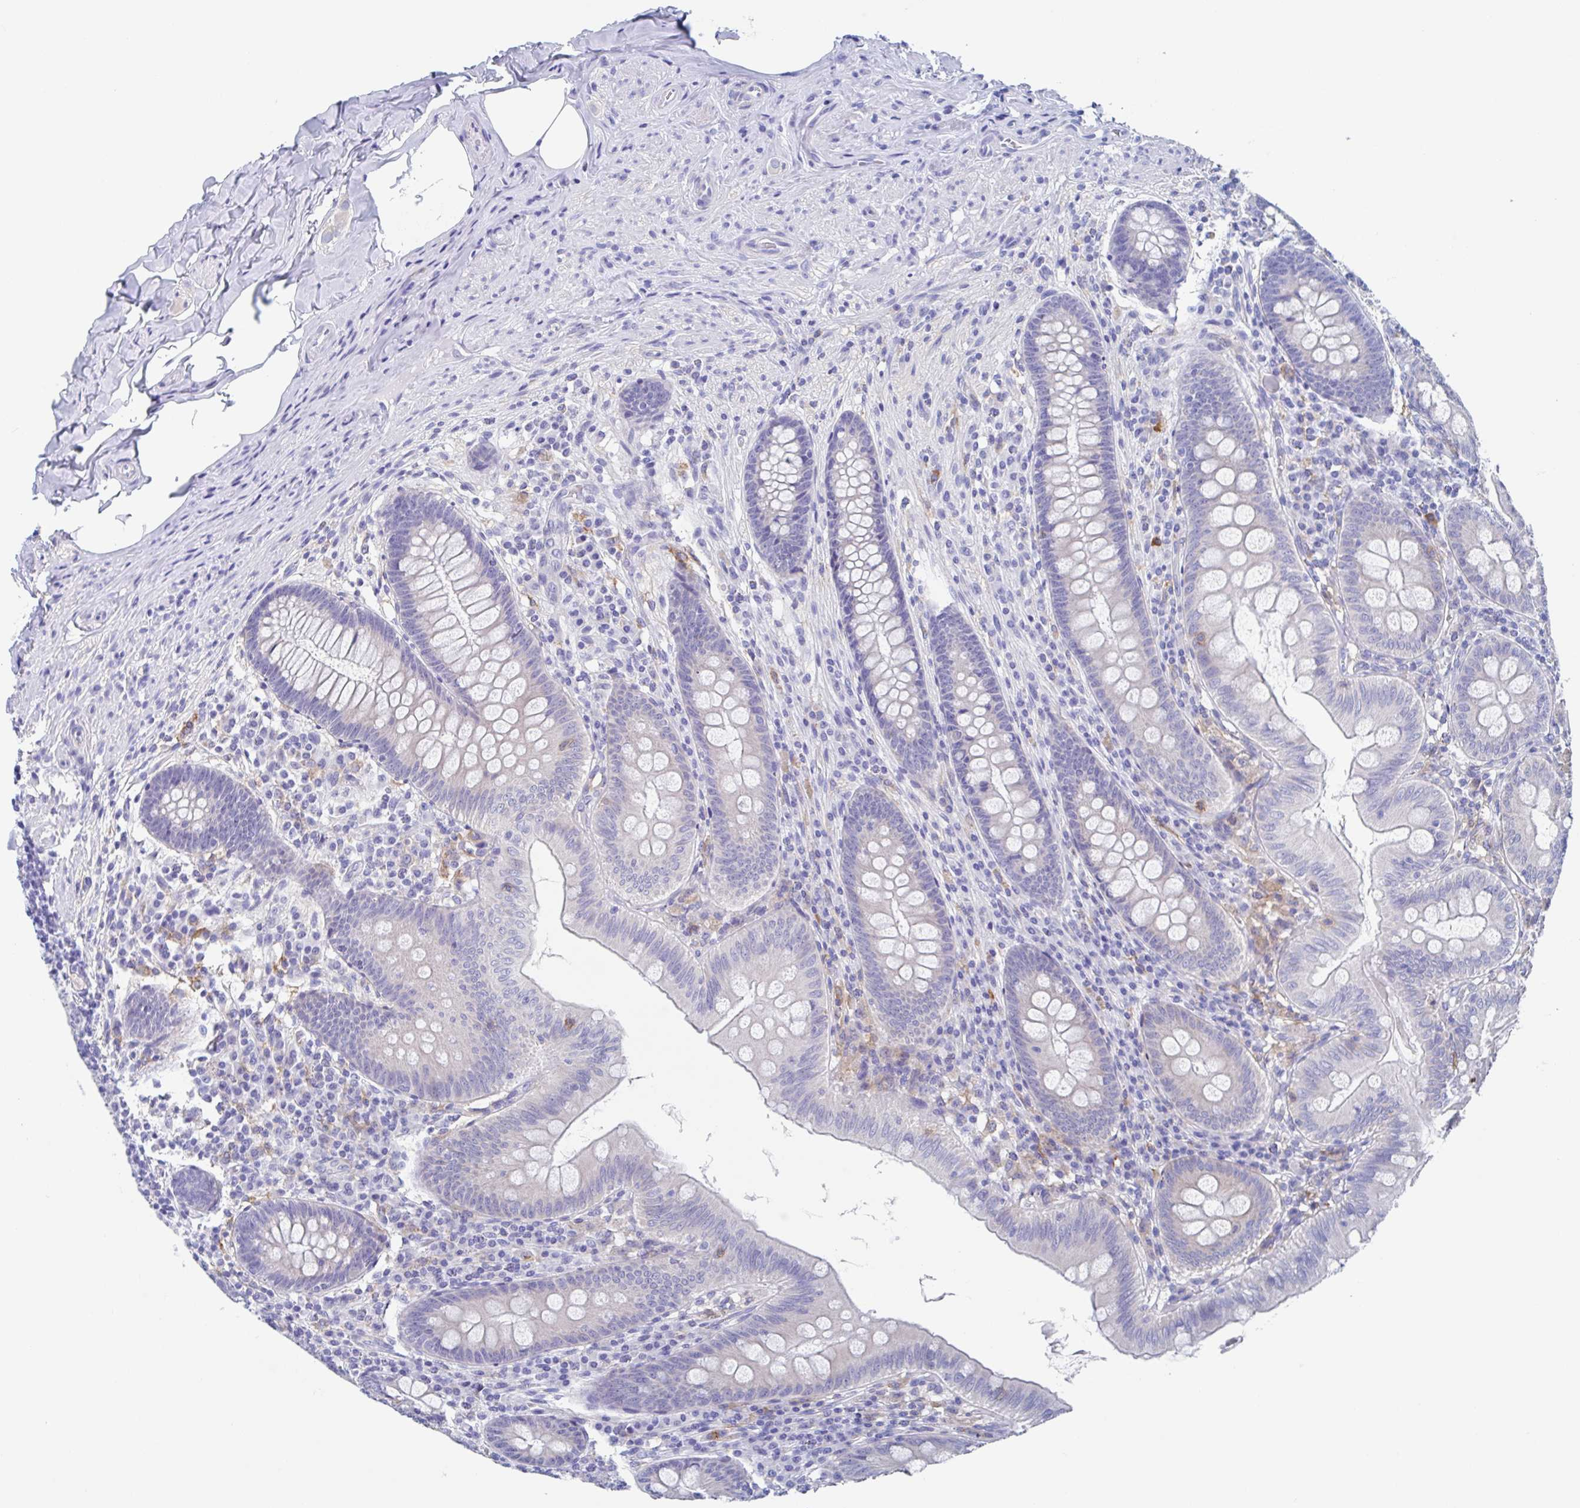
{"staining": {"intensity": "negative", "quantity": "none", "location": "none"}, "tissue": "appendix", "cell_type": "Glandular cells", "image_type": "normal", "snomed": [{"axis": "morphology", "description": "Normal tissue, NOS"}, {"axis": "topography", "description": "Appendix"}], "caption": "A high-resolution micrograph shows immunohistochemistry staining of benign appendix, which demonstrates no significant positivity in glandular cells. (Brightfield microscopy of DAB immunohistochemistry at high magnification).", "gene": "FCGR3A", "patient": {"sex": "male", "age": 71}}